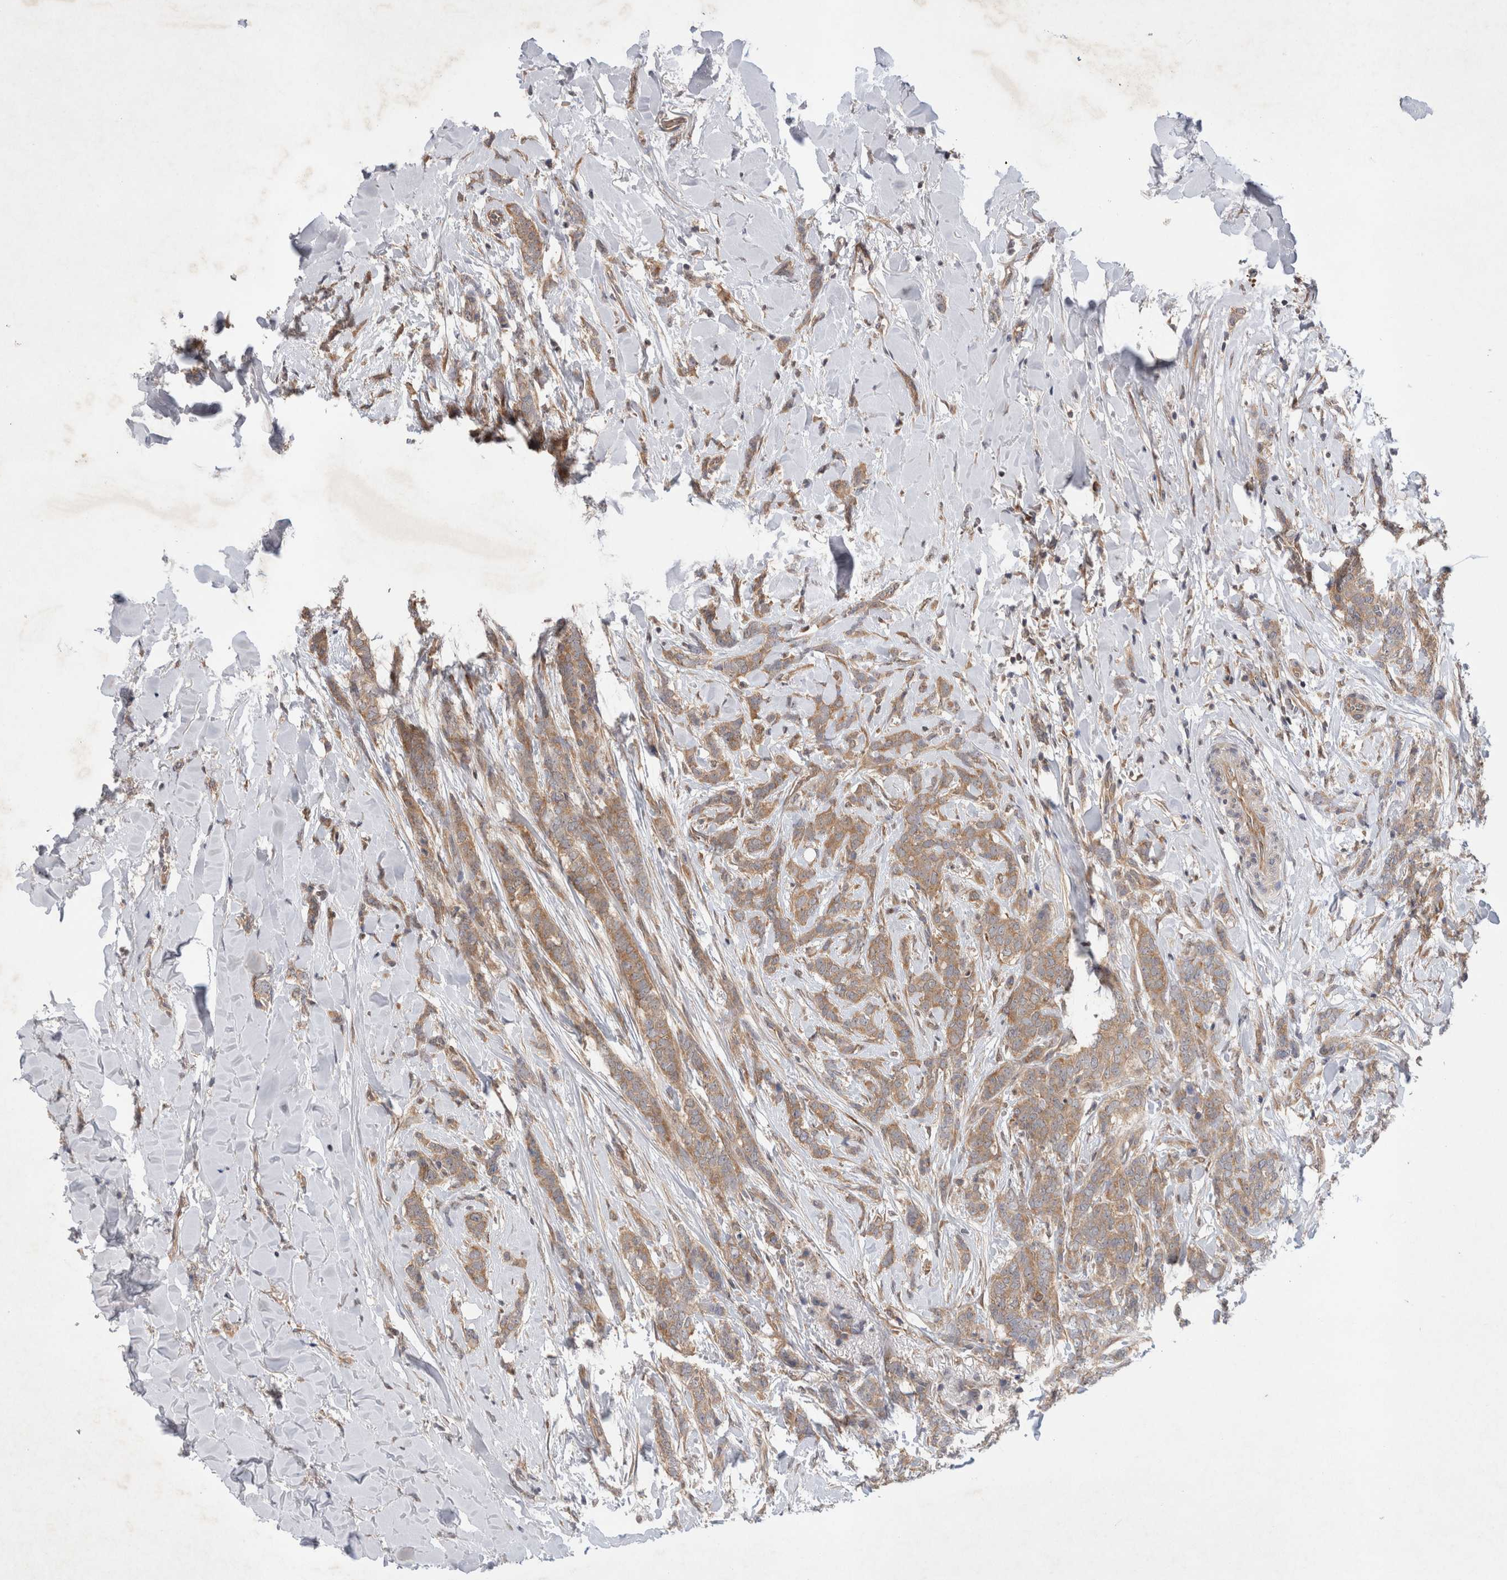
{"staining": {"intensity": "moderate", "quantity": ">75%", "location": "cytoplasmic/membranous"}, "tissue": "breast cancer", "cell_type": "Tumor cells", "image_type": "cancer", "snomed": [{"axis": "morphology", "description": "Lobular carcinoma"}, {"axis": "topography", "description": "Skin"}, {"axis": "topography", "description": "Breast"}], "caption": "Protein expression analysis of human breast lobular carcinoma reveals moderate cytoplasmic/membranous staining in approximately >75% of tumor cells.", "gene": "EIF3E", "patient": {"sex": "female", "age": 46}}